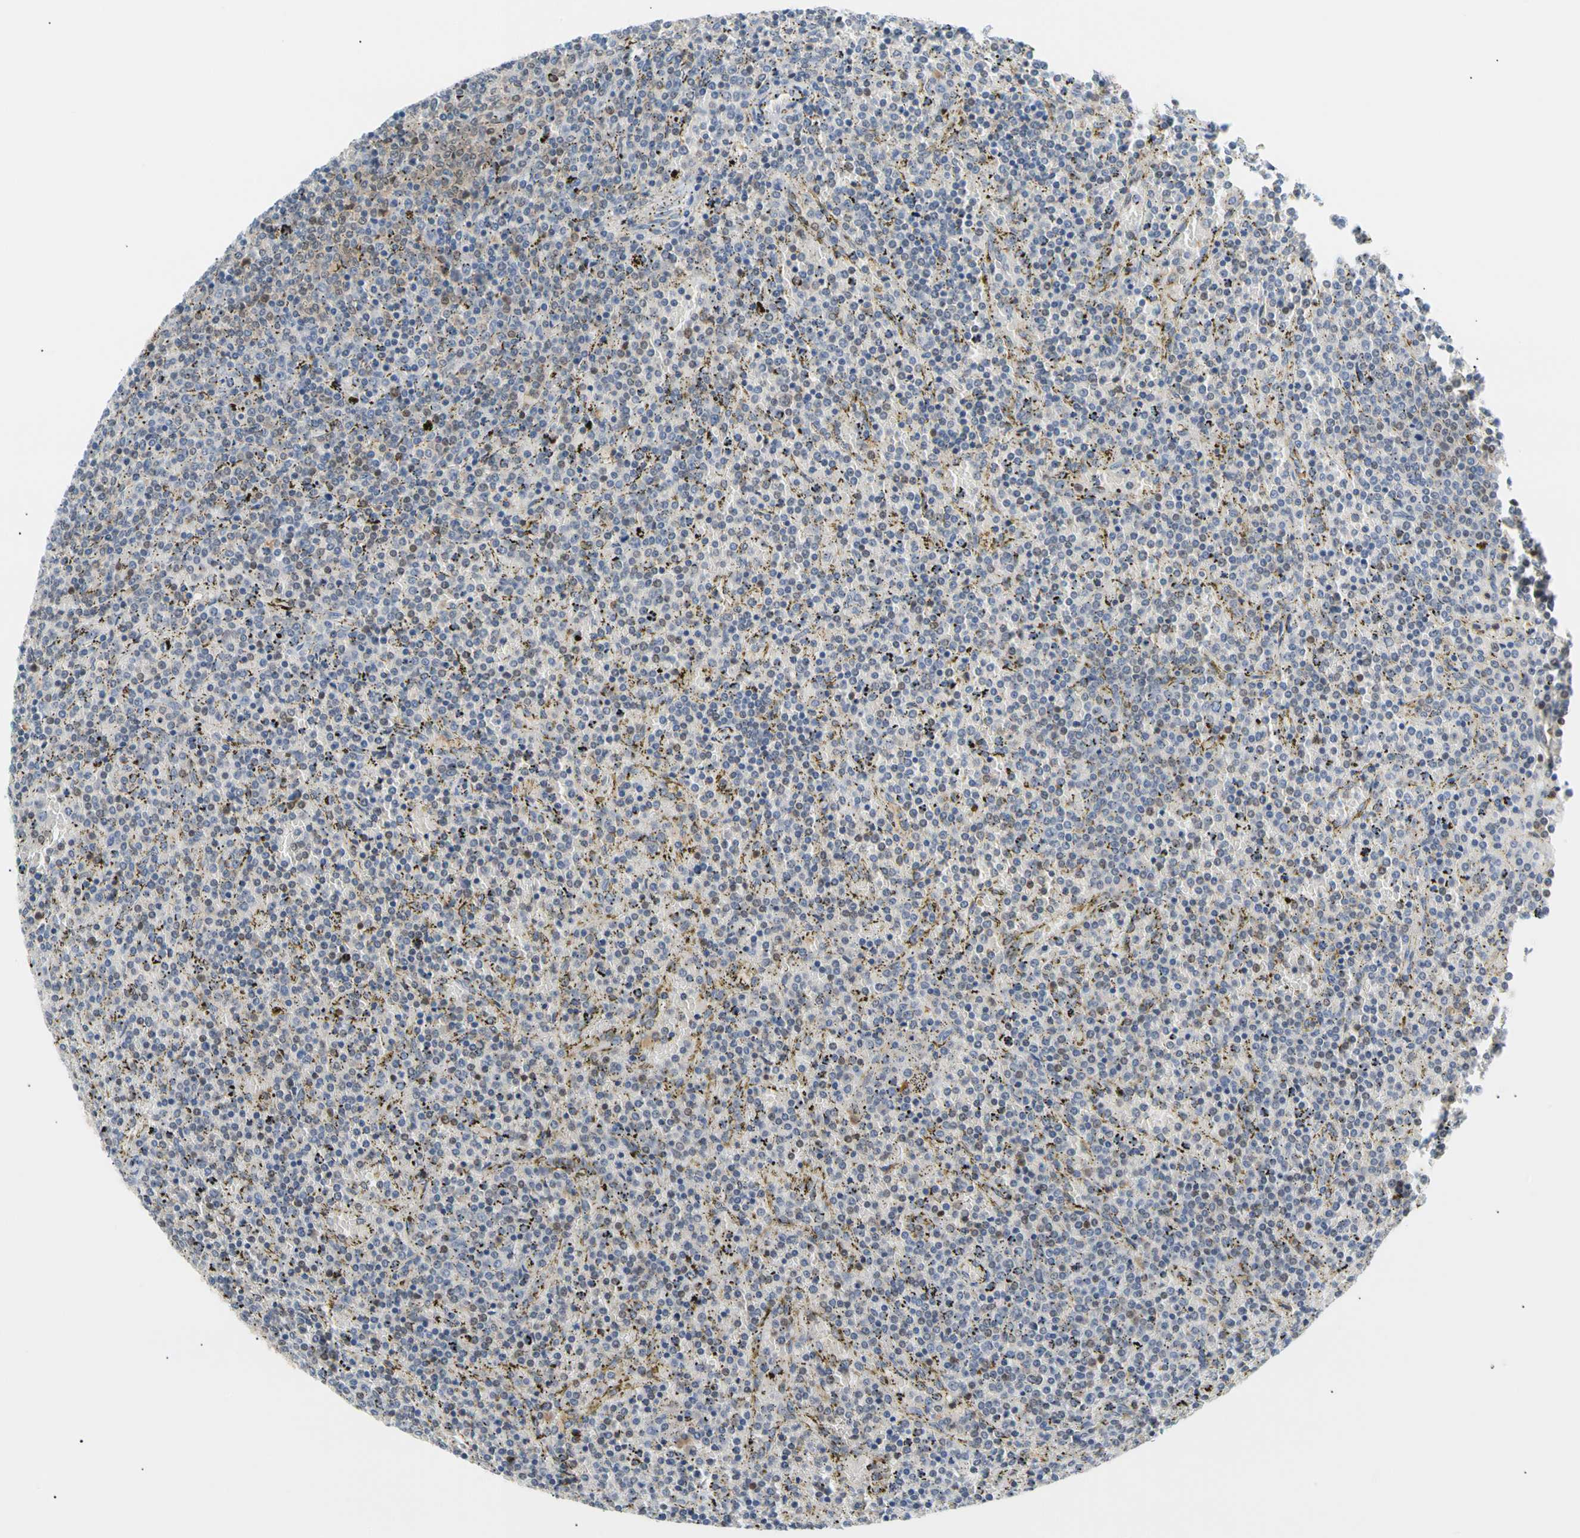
{"staining": {"intensity": "weak", "quantity": "25%-75%", "location": "cytoplasmic/membranous"}, "tissue": "lymphoma", "cell_type": "Tumor cells", "image_type": "cancer", "snomed": [{"axis": "morphology", "description": "Malignant lymphoma, non-Hodgkin's type, Low grade"}, {"axis": "topography", "description": "Spleen"}], "caption": "This is a histology image of immunohistochemistry staining of low-grade malignant lymphoma, non-Hodgkin's type, which shows weak expression in the cytoplasmic/membranous of tumor cells.", "gene": "SEC23B", "patient": {"sex": "female", "age": 77}}